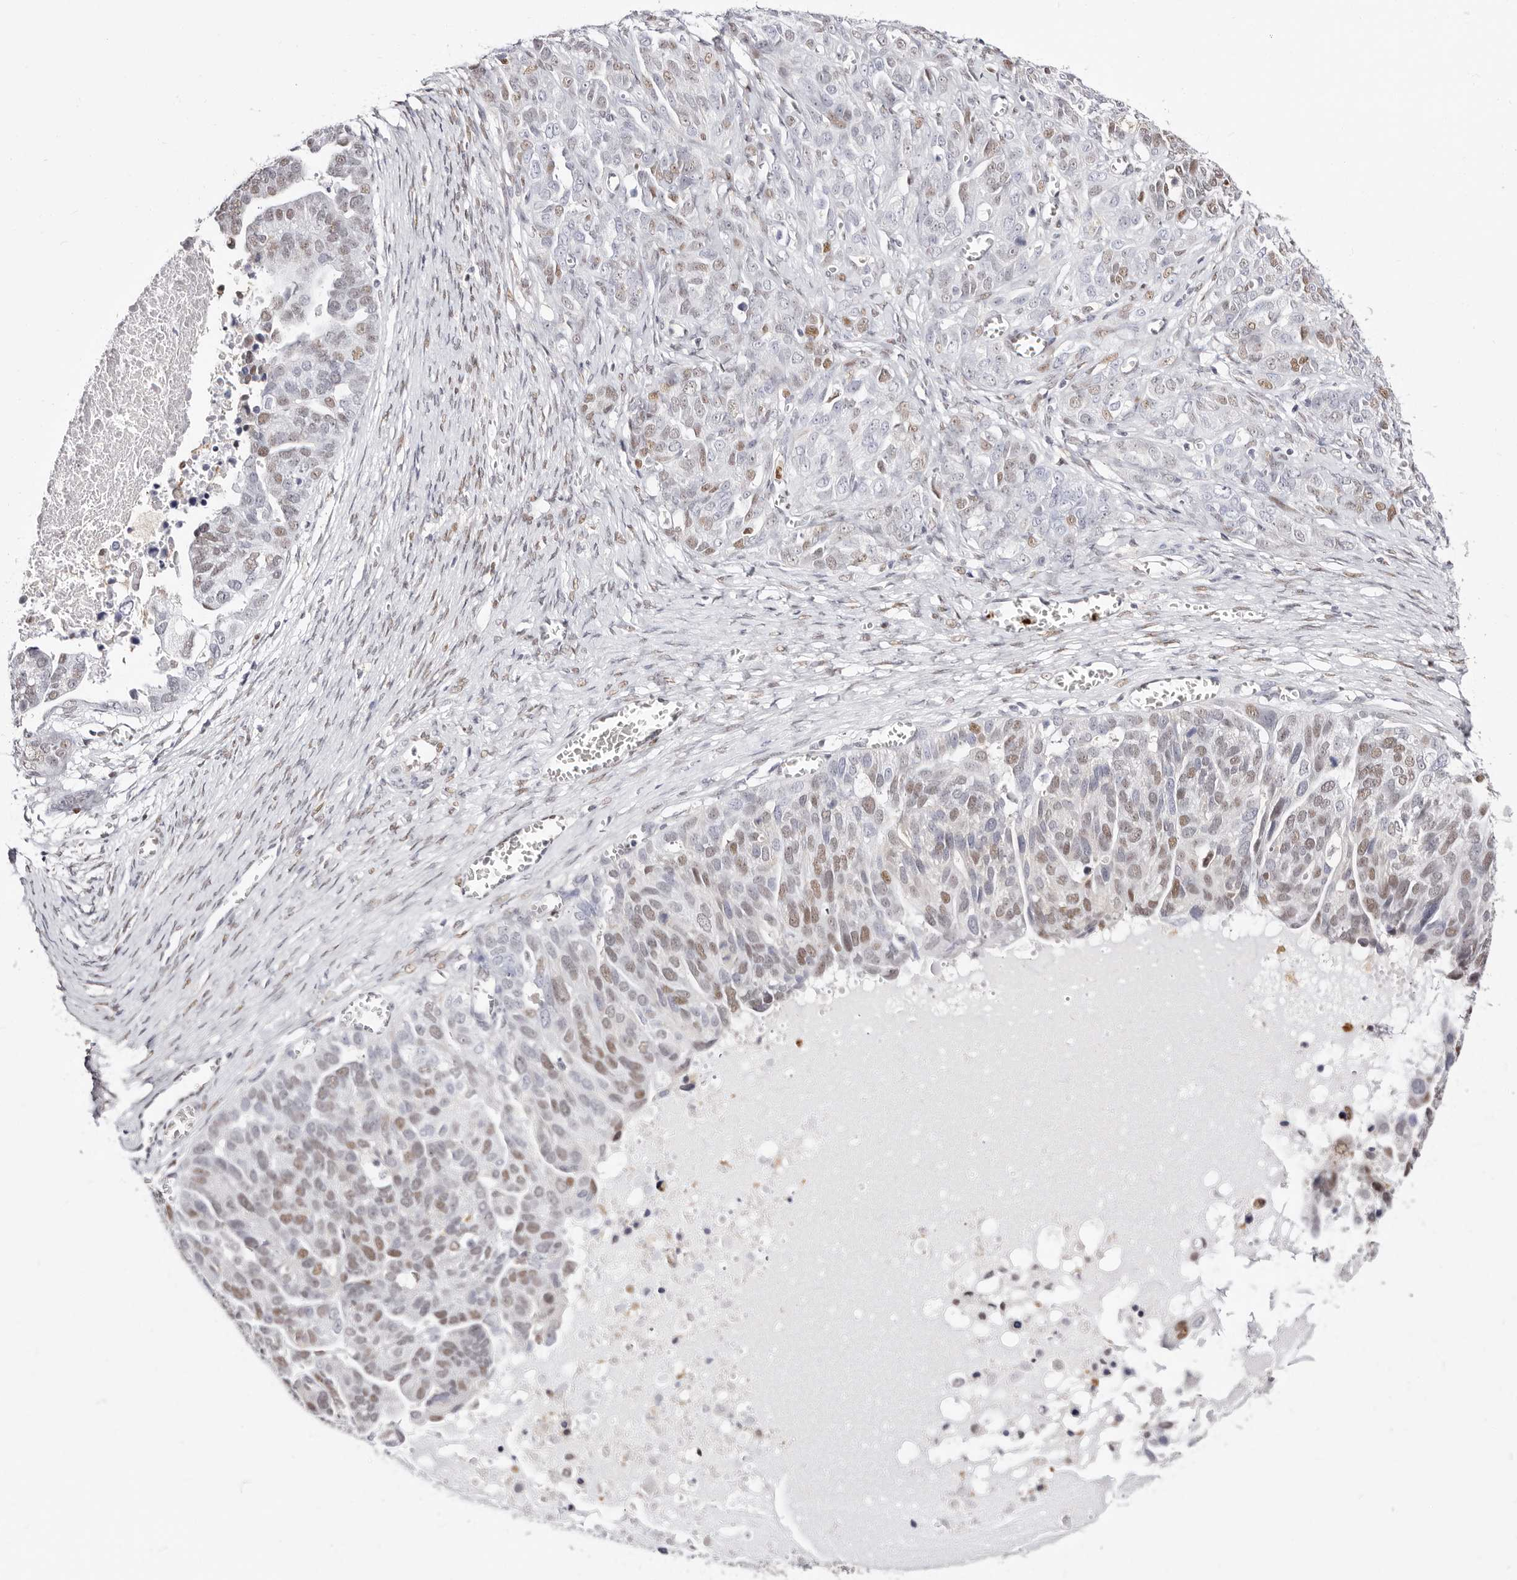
{"staining": {"intensity": "moderate", "quantity": "25%-75%", "location": "nuclear"}, "tissue": "ovarian cancer", "cell_type": "Tumor cells", "image_type": "cancer", "snomed": [{"axis": "morphology", "description": "Cystadenocarcinoma, serous, NOS"}, {"axis": "topography", "description": "Ovary"}], "caption": "Human ovarian cancer stained with a brown dye reveals moderate nuclear positive positivity in about 25%-75% of tumor cells.", "gene": "TKT", "patient": {"sex": "female", "age": 44}}